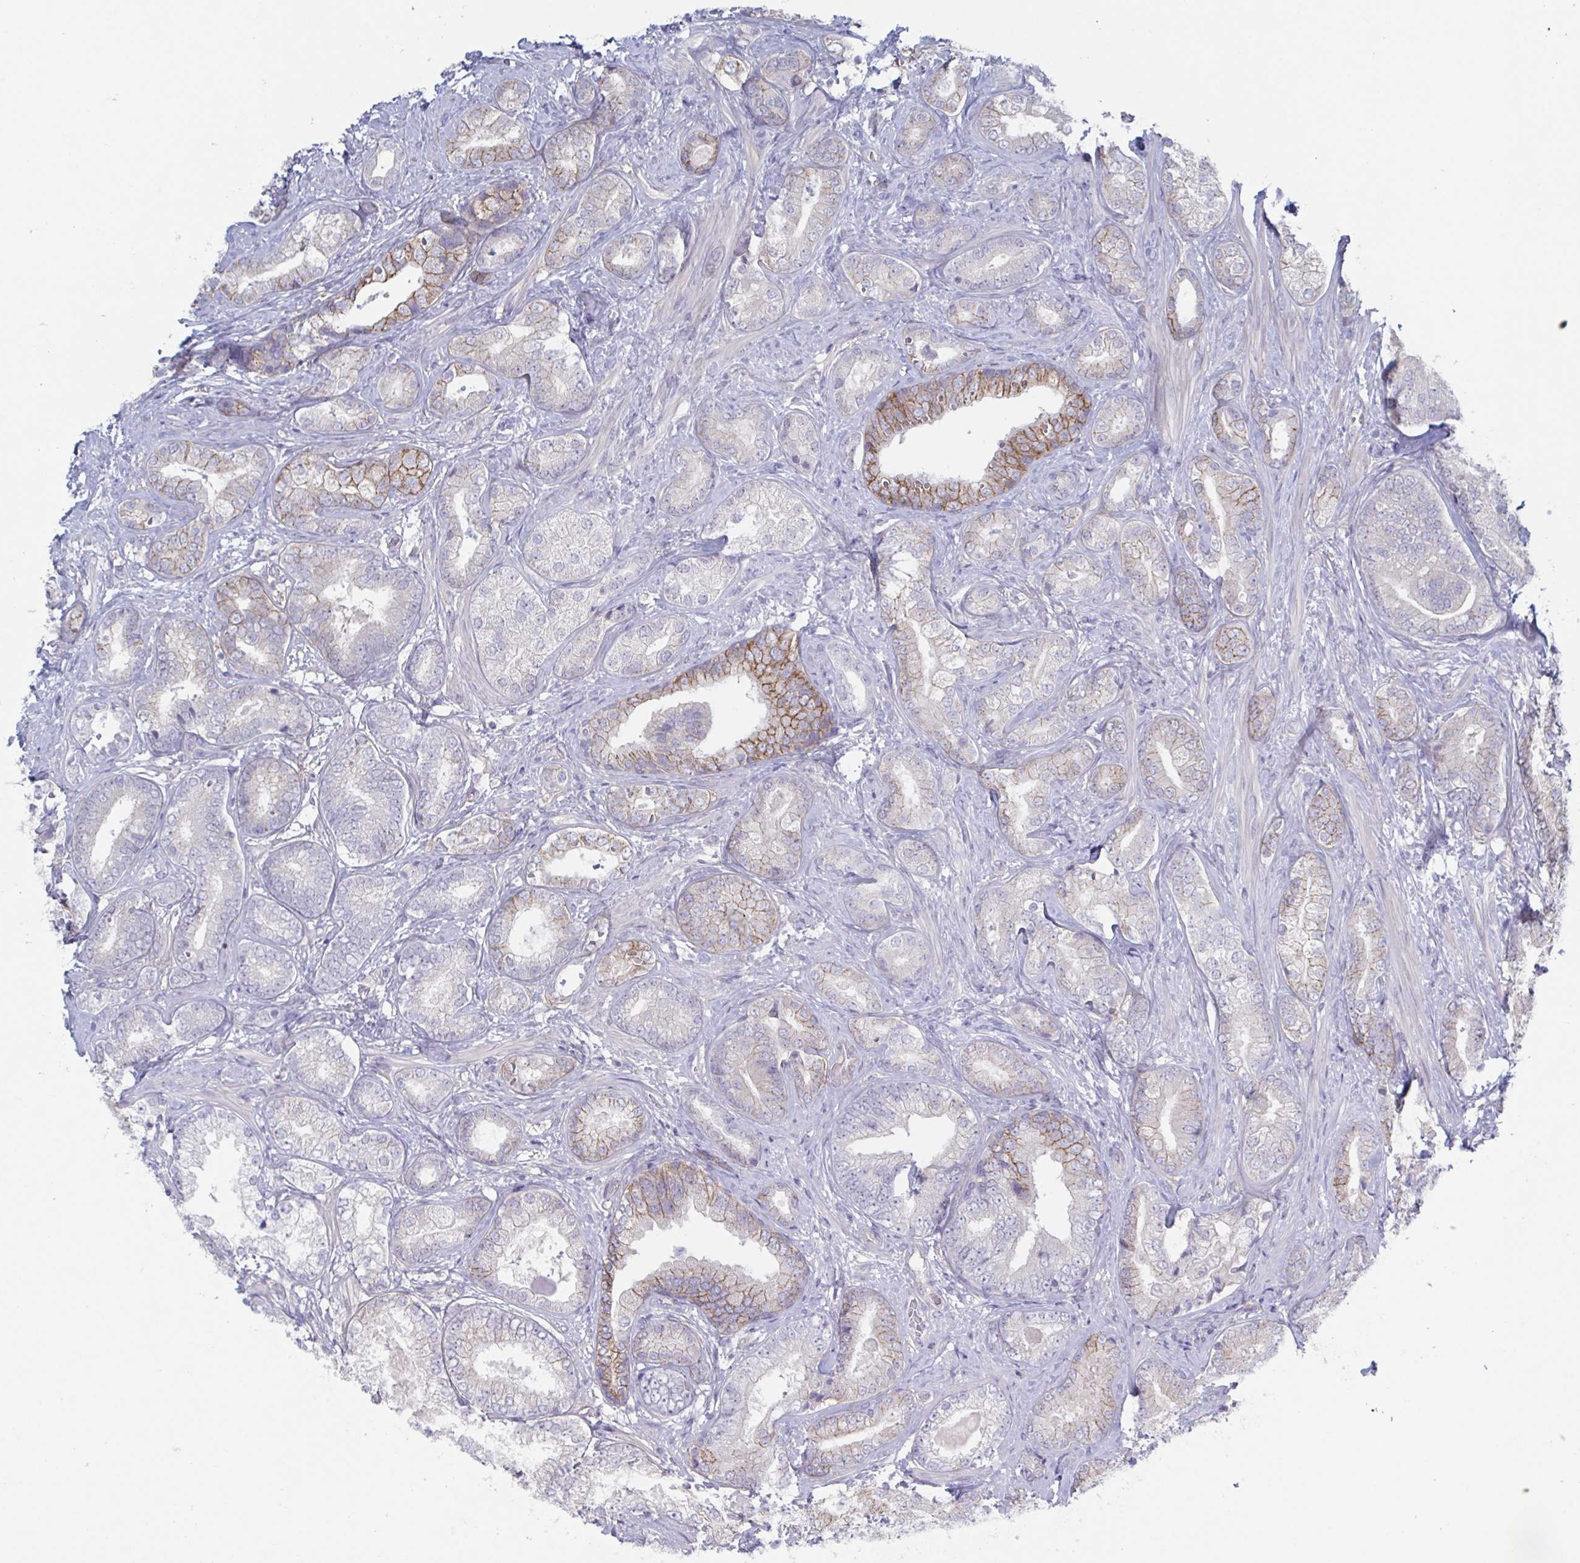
{"staining": {"intensity": "moderate", "quantity": "<25%", "location": "cytoplasmic/membranous"}, "tissue": "prostate cancer", "cell_type": "Tumor cells", "image_type": "cancer", "snomed": [{"axis": "morphology", "description": "Adenocarcinoma, High grade"}, {"axis": "topography", "description": "Prostate"}], "caption": "Adenocarcinoma (high-grade) (prostate) stained with a protein marker demonstrates moderate staining in tumor cells.", "gene": "STK26", "patient": {"sex": "male", "age": 62}}